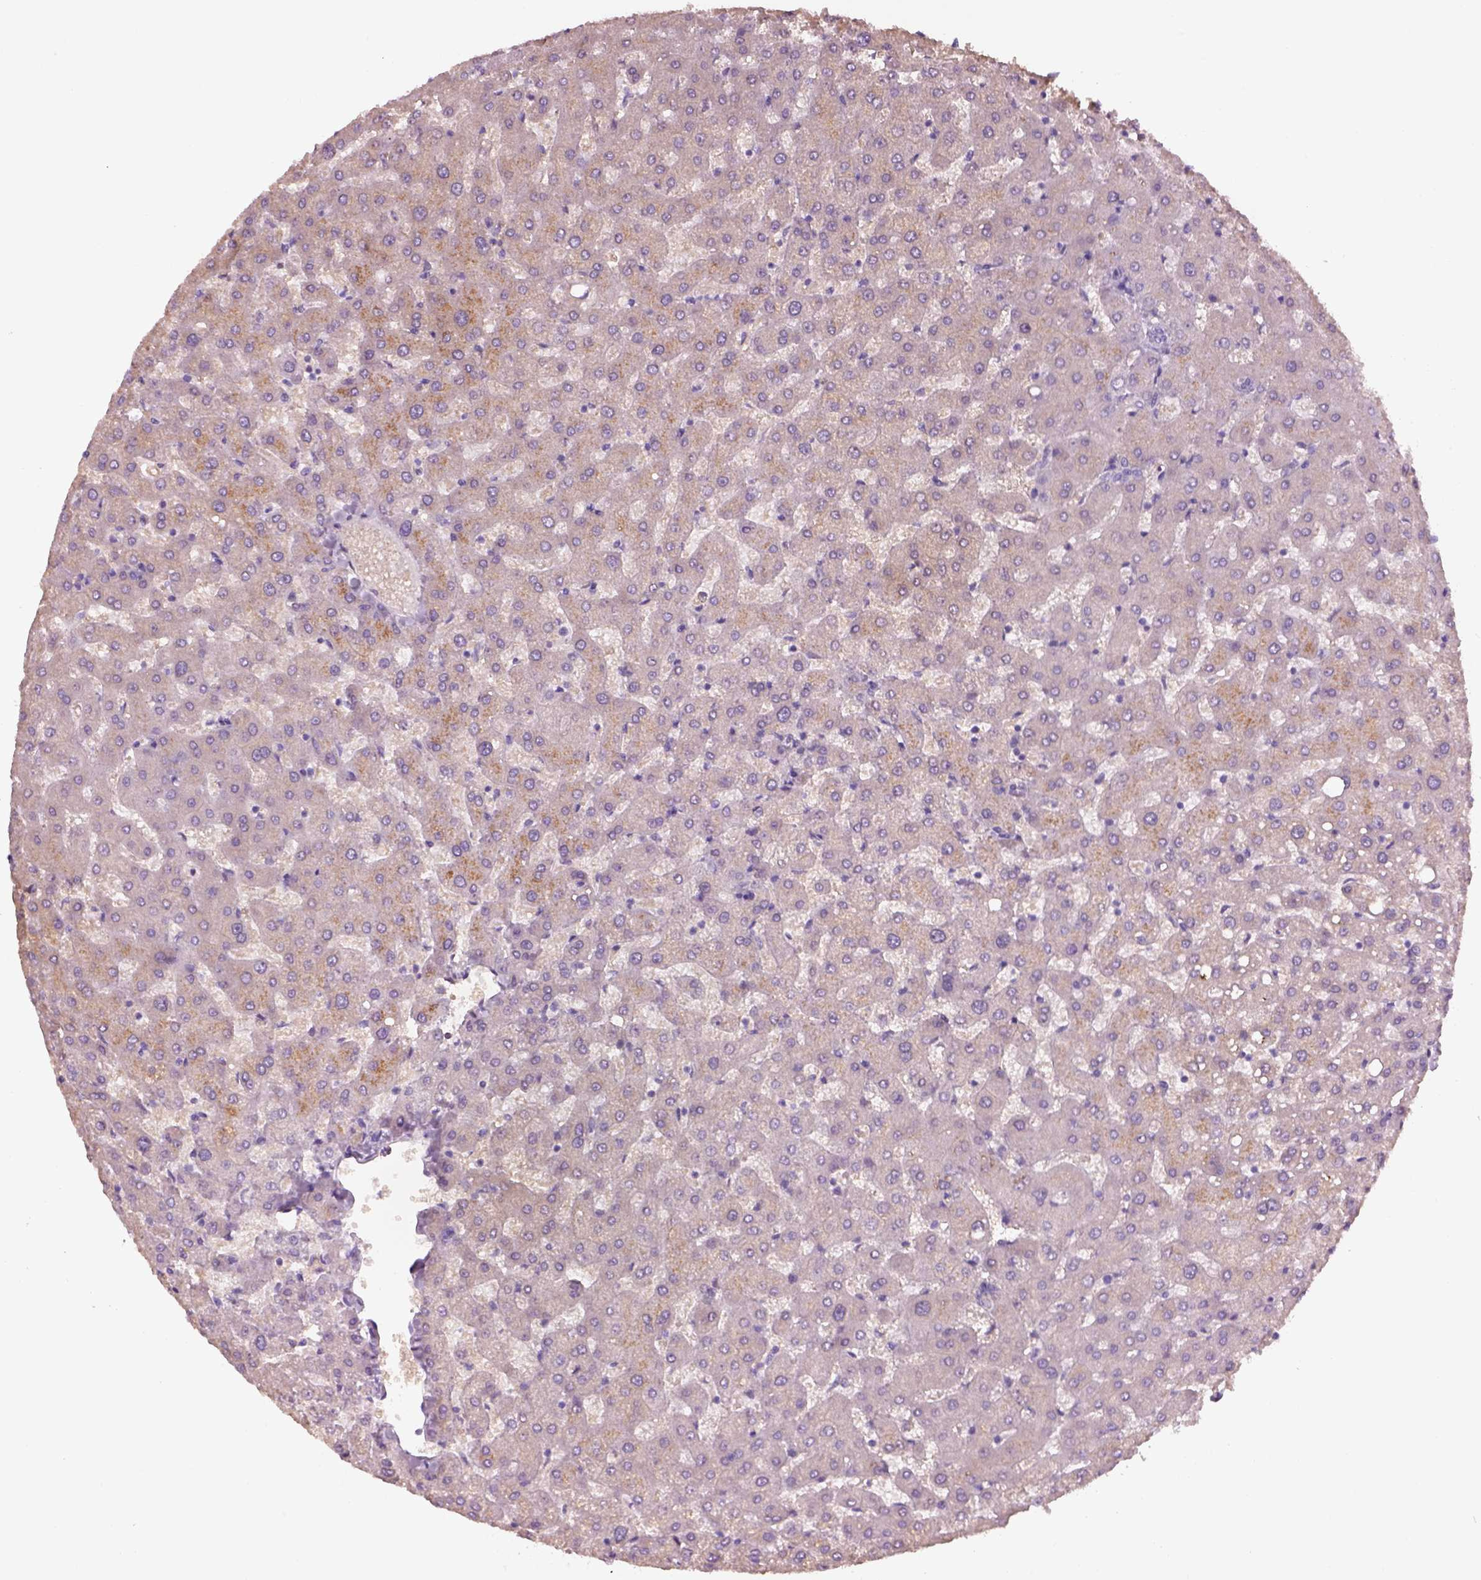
{"staining": {"intensity": "negative", "quantity": "none", "location": "none"}, "tissue": "liver", "cell_type": "Cholangiocytes", "image_type": "normal", "snomed": [{"axis": "morphology", "description": "Normal tissue, NOS"}, {"axis": "topography", "description": "Liver"}], "caption": "An immunohistochemistry (IHC) histopathology image of unremarkable liver is shown. There is no staining in cholangiocytes of liver.", "gene": "GAS2L2", "patient": {"sex": "female", "age": 50}}